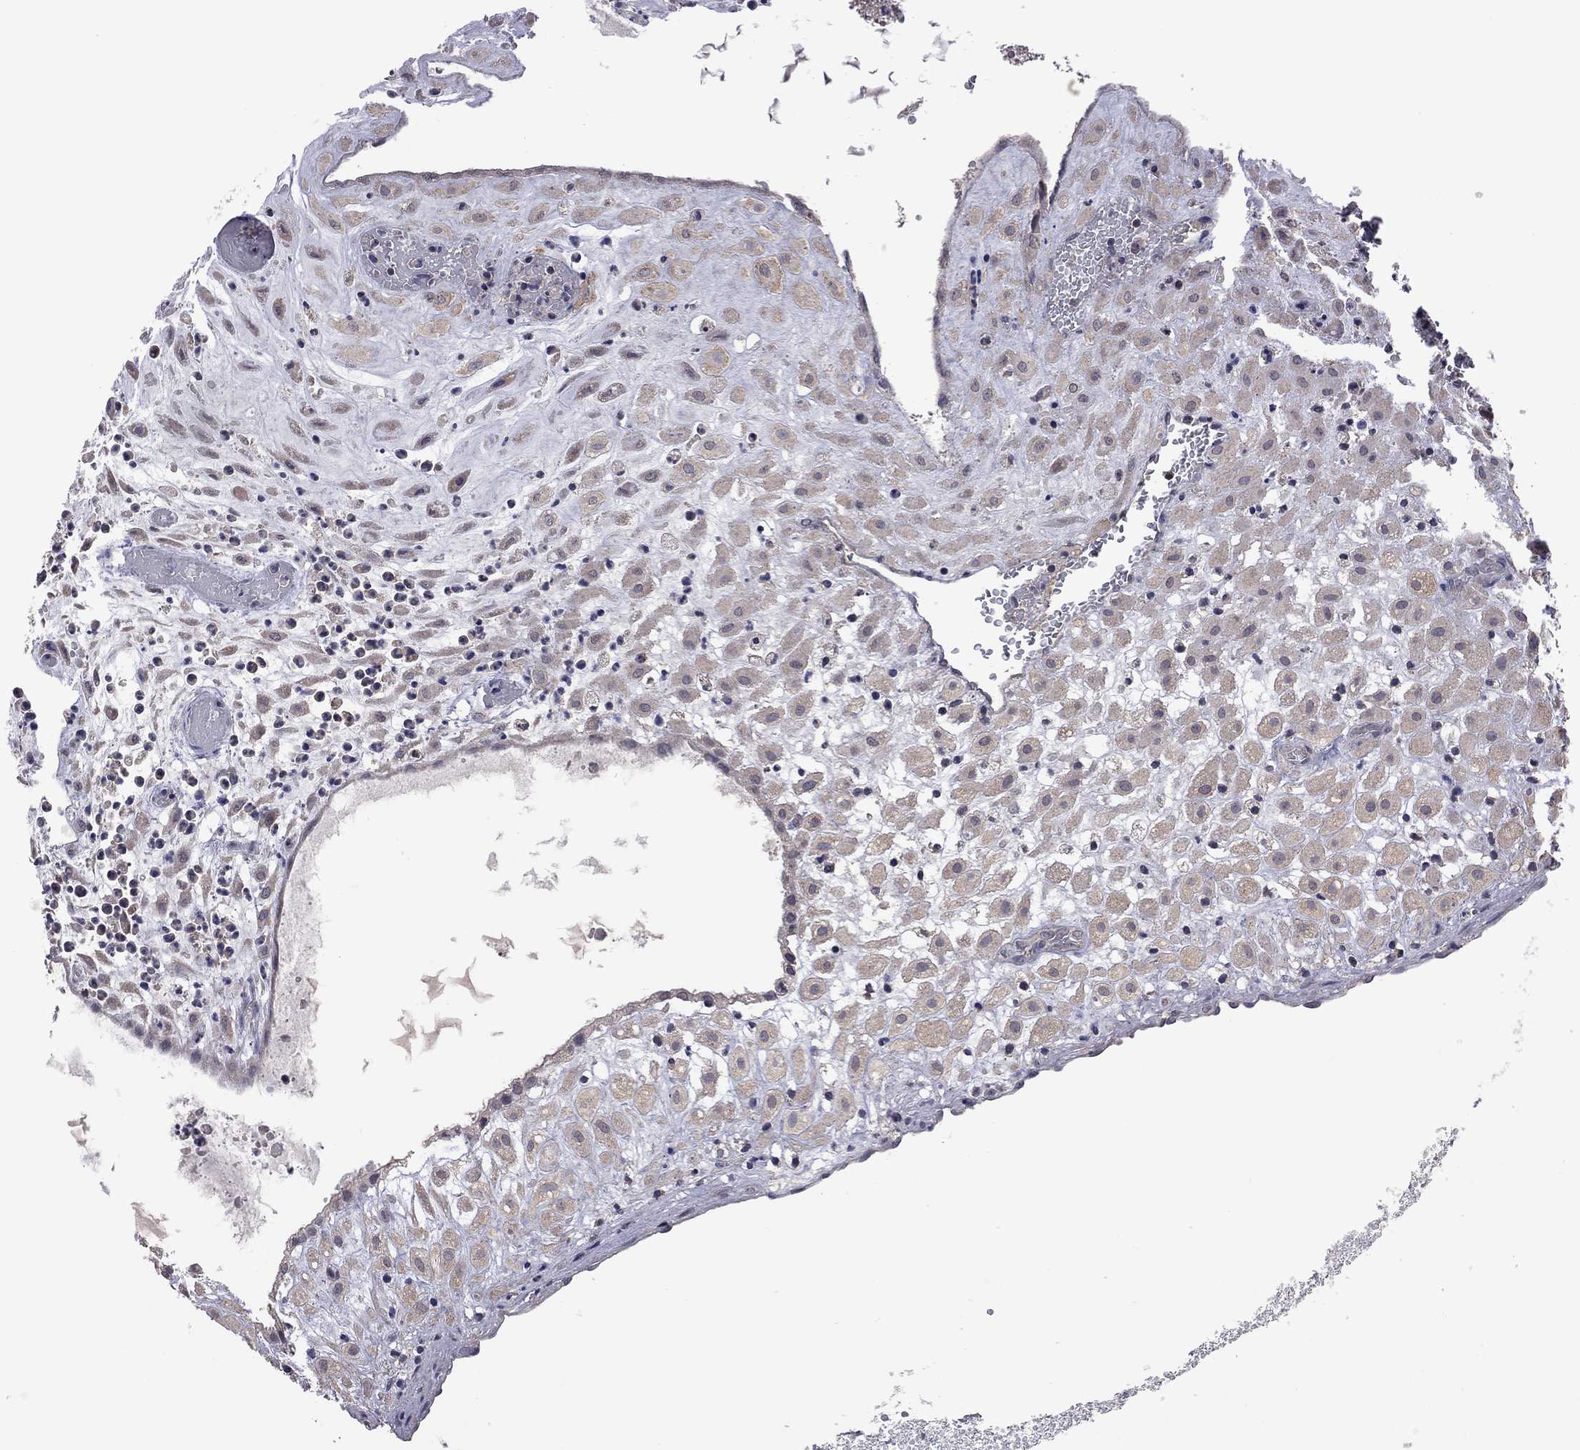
{"staining": {"intensity": "weak", "quantity": ">75%", "location": "cytoplasmic/membranous"}, "tissue": "placenta", "cell_type": "Decidual cells", "image_type": "normal", "snomed": [{"axis": "morphology", "description": "Normal tissue, NOS"}, {"axis": "topography", "description": "Placenta"}], "caption": "Immunohistochemical staining of normal placenta shows low levels of weak cytoplasmic/membranous positivity in approximately >75% of decidual cells.", "gene": "TSNARE1", "patient": {"sex": "female", "age": 24}}